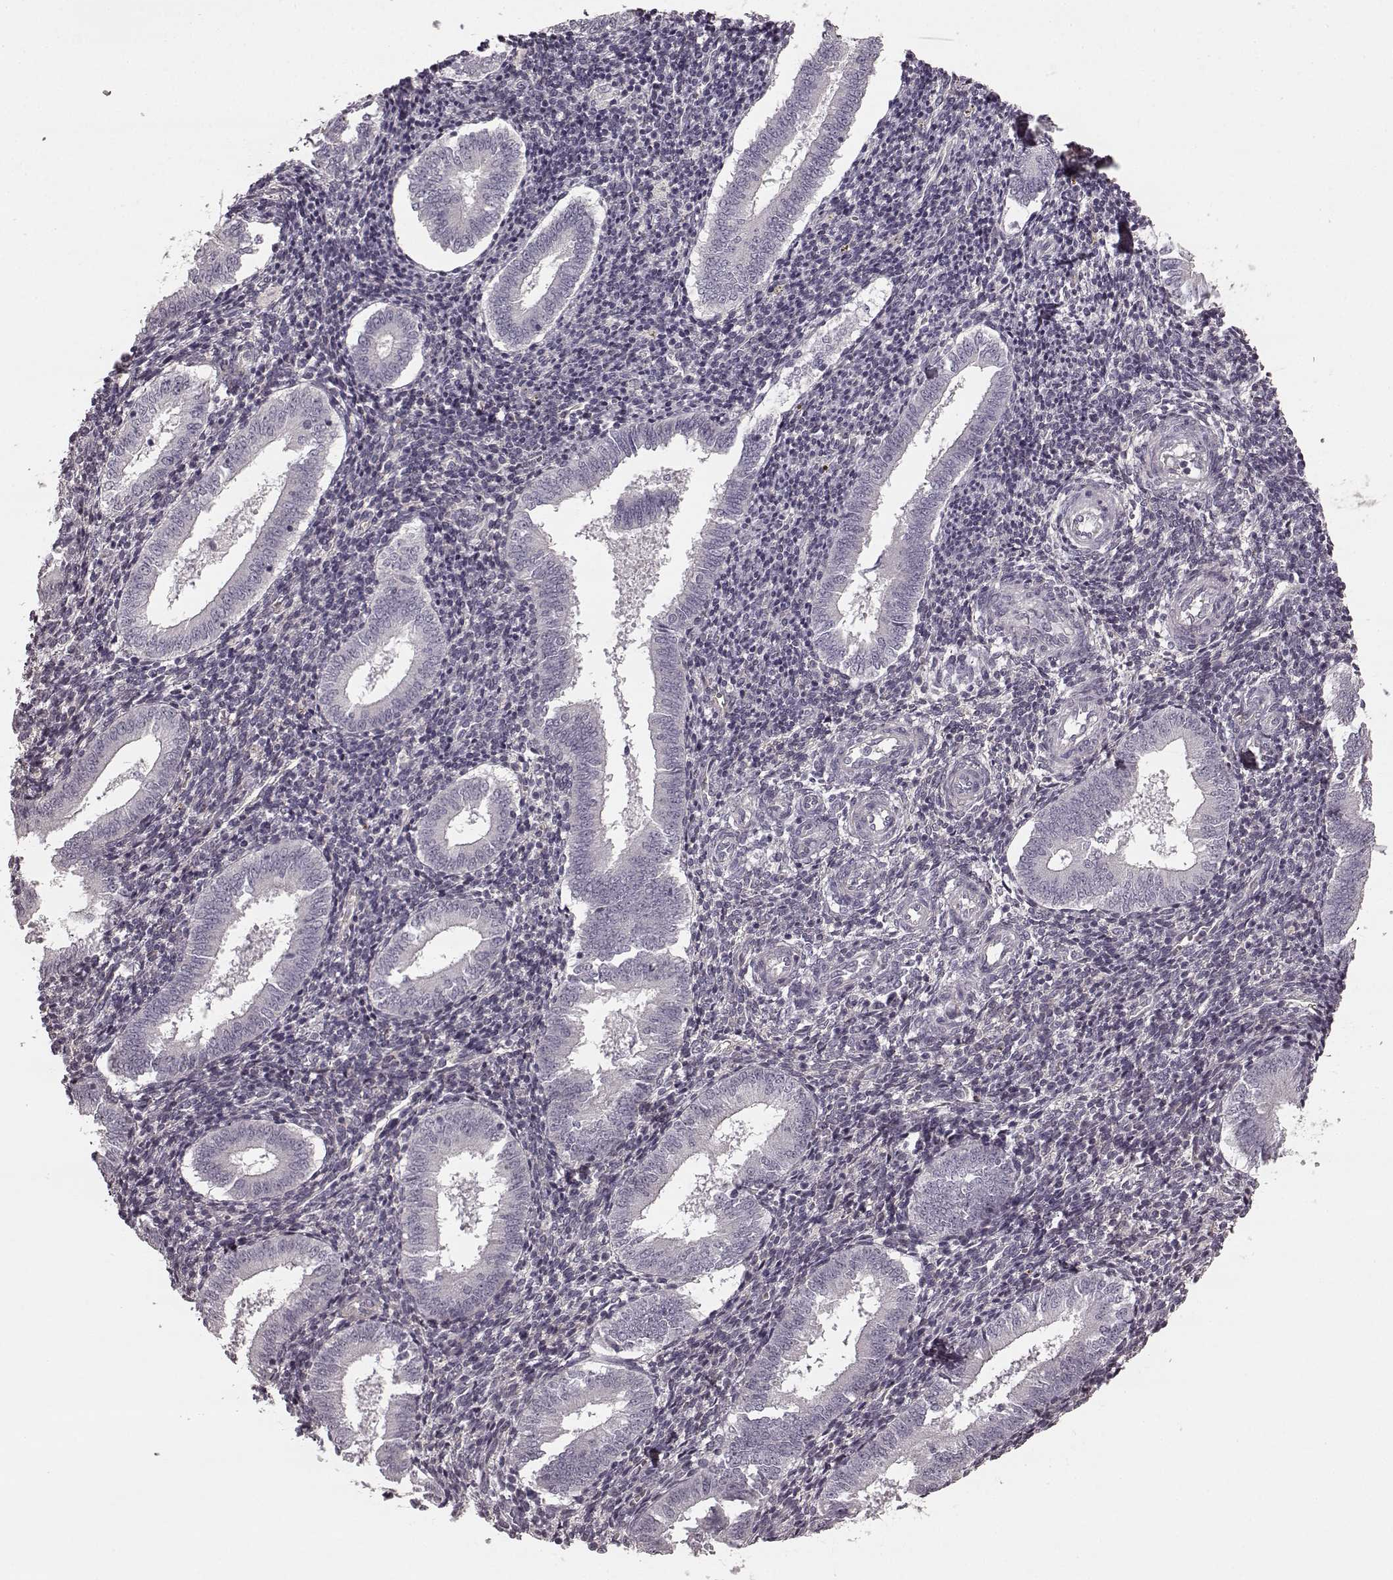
{"staining": {"intensity": "negative", "quantity": "none", "location": "none"}, "tissue": "endometrium", "cell_type": "Cells in endometrial stroma", "image_type": "normal", "snomed": [{"axis": "morphology", "description": "Normal tissue, NOS"}, {"axis": "topography", "description": "Endometrium"}], "caption": "A high-resolution histopathology image shows immunohistochemistry (IHC) staining of benign endometrium, which shows no significant expression in cells in endometrial stroma.", "gene": "PRKCE", "patient": {"sex": "female", "age": 25}}